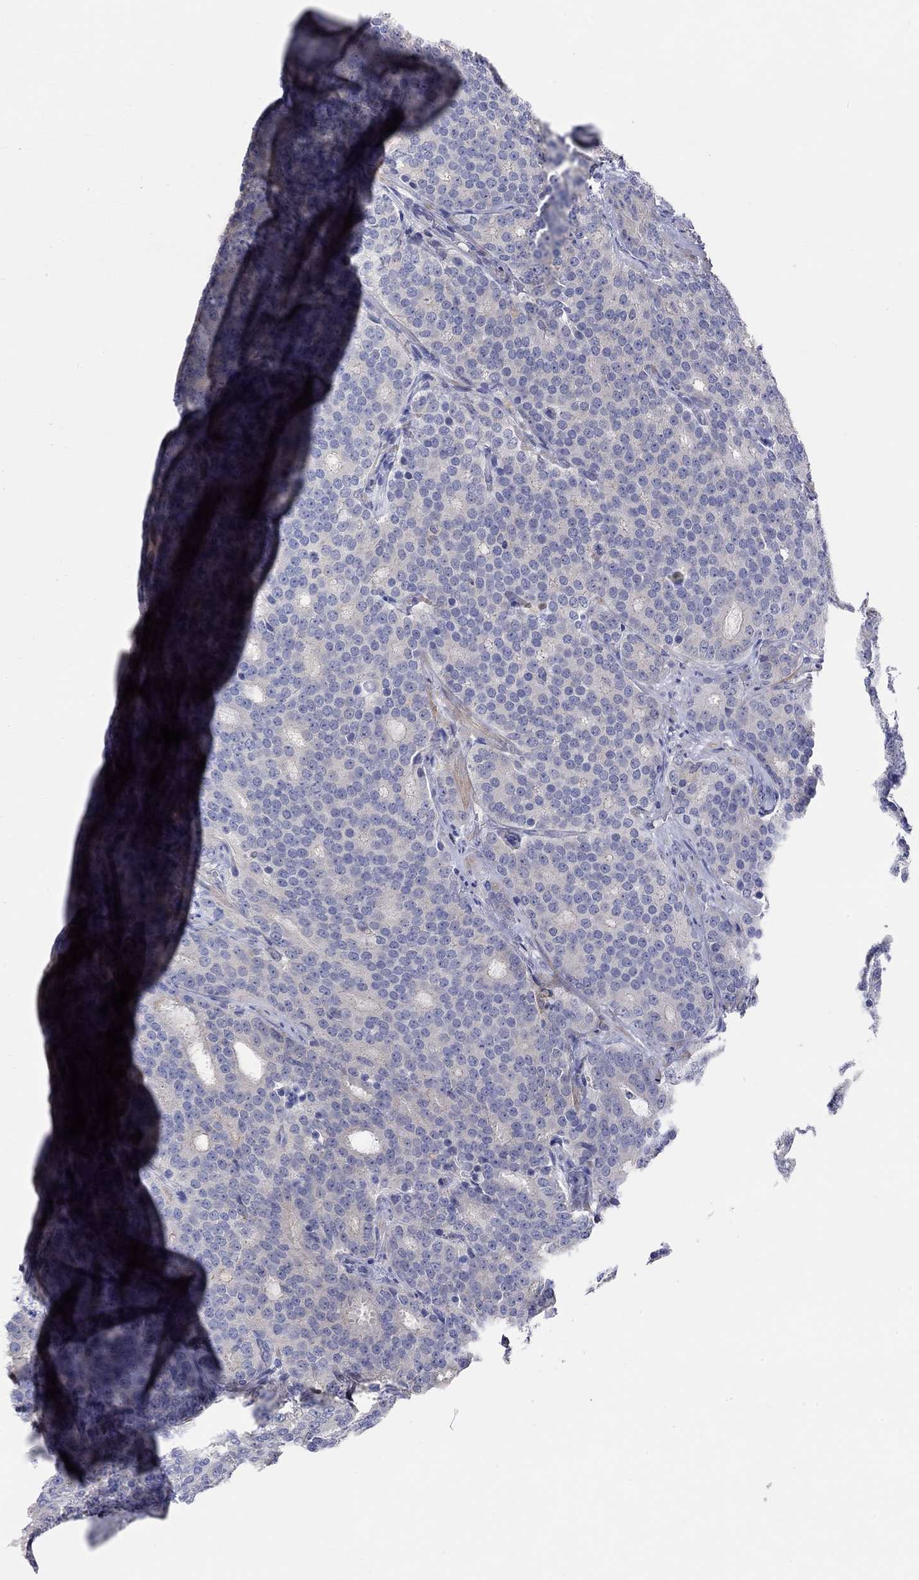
{"staining": {"intensity": "negative", "quantity": "none", "location": "none"}, "tissue": "prostate cancer", "cell_type": "Tumor cells", "image_type": "cancer", "snomed": [{"axis": "morphology", "description": "Adenocarcinoma, NOS"}, {"axis": "topography", "description": "Prostate"}], "caption": "This is a image of IHC staining of prostate cancer (adenocarcinoma), which shows no positivity in tumor cells.", "gene": "PCDHGA10", "patient": {"sex": "male", "age": 71}}